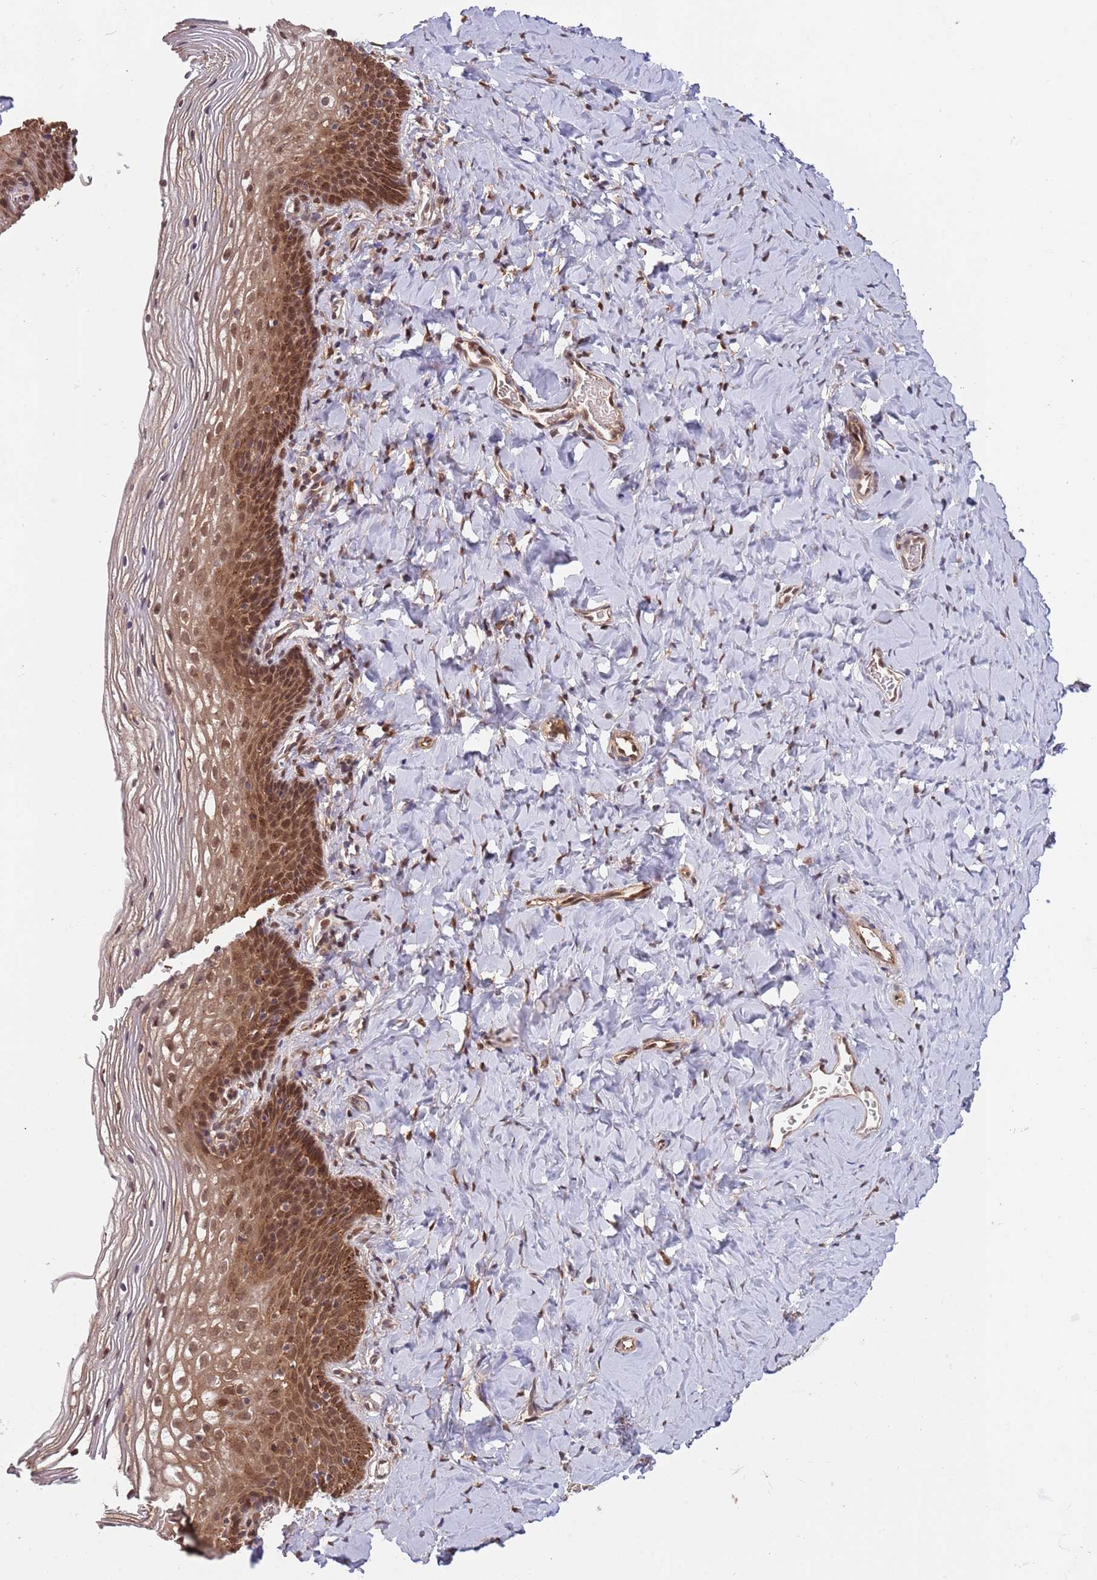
{"staining": {"intensity": "strong", "quantity": "25%-75%", "location": "cytoplasmic/membranous,nuclear"}, "tissue": "vagina", "cell_type": "Squamous epithelial cells", "image_type": "normal", "snomed": [{"axis": "morphology", "description": "Normal tissue, NOS"}, {"axis": "topography", "description": "Vagina"}], "caption": "Immunohistochemical staining of unremarkable vagina displays strong cytoplasmic/membranous,nuclear protein expression in about 25%-75% of squamous epithelial cells. The protein of interest is stained brown, and the nuclei are stained in blue (DAB IHC with brightfield microscopy, high magnification).", "gene": "SALL1", "patient": {"sex": "female", "age": 60}}